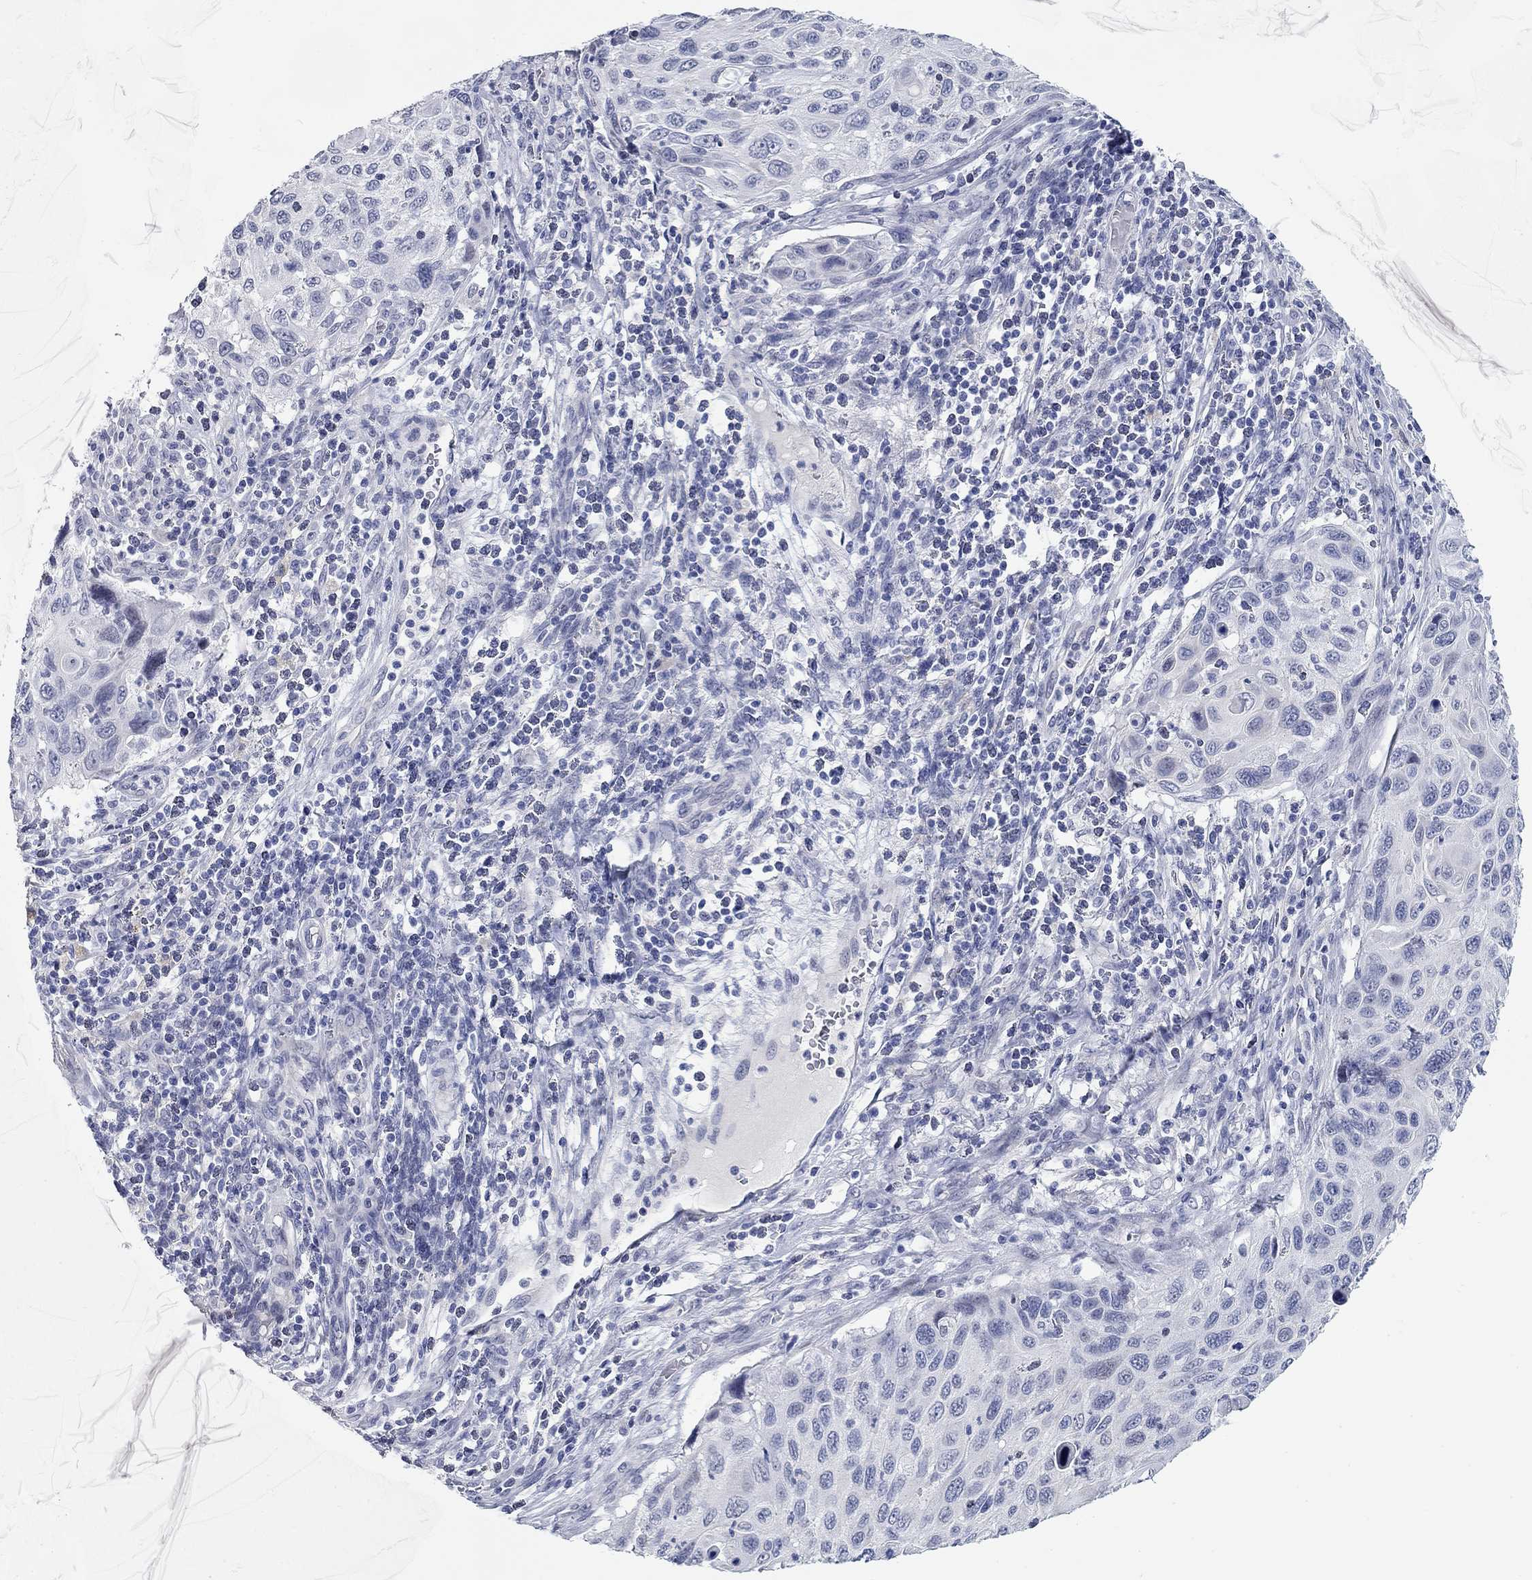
{"staining": {"intensity": "negative", "quantity": "none", "location": "none"}, "tissue": "cervical cancer", "cell_type": "Tumor cells", "image_type": "cancer", "snomed": [{"axis": "morphology", "description": "Squamous cell carcinoma, NOS"}, {"axis": "topography", "description": "Cervix"}], "caption": "Human cervical cancer (squamous cell carcinoma) stained for a protein using immunohistochemistry demonstrates no staining in tumor cells.", "gene": "WASF3", "patient": {"sex": "female", "age": 70}}